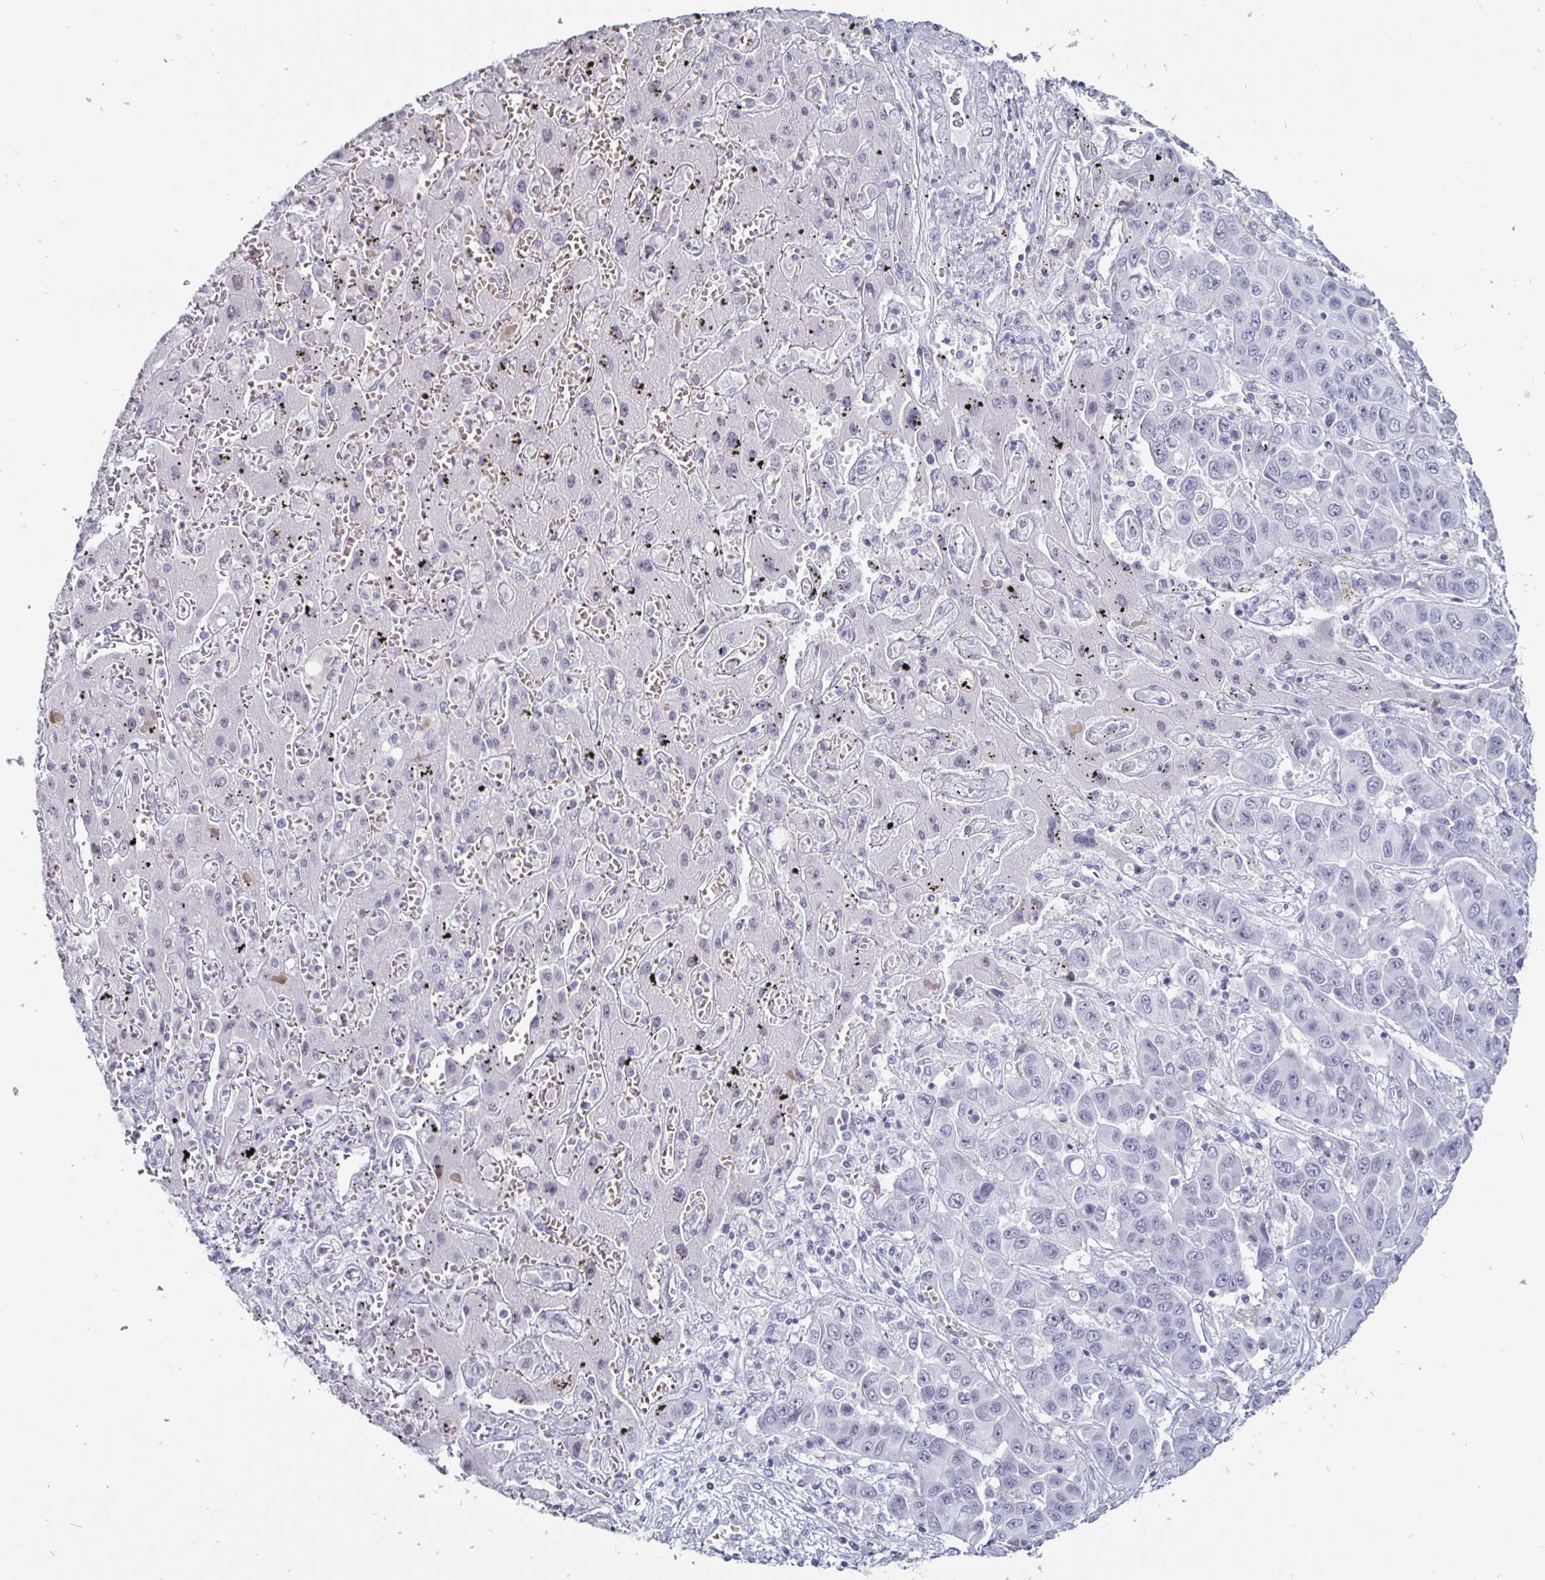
{"staining": {"intensity": "negative", "quantity": "none", "location": "none"}, "tissue": "liver cancer", "cell_type": "Tumor cells", "image_type": "cancer", "snomed": [{"axis": "morphology", "description": "Cholangiocarcinoma"}, {"axis": "topography", "description": "Liver"}], "caption": "Tumor cells are negative for brown protein staining in liver cholangiocarcinoma.", "gene": "OOSP2", "patient": {"sex": "female", "age": 52}}